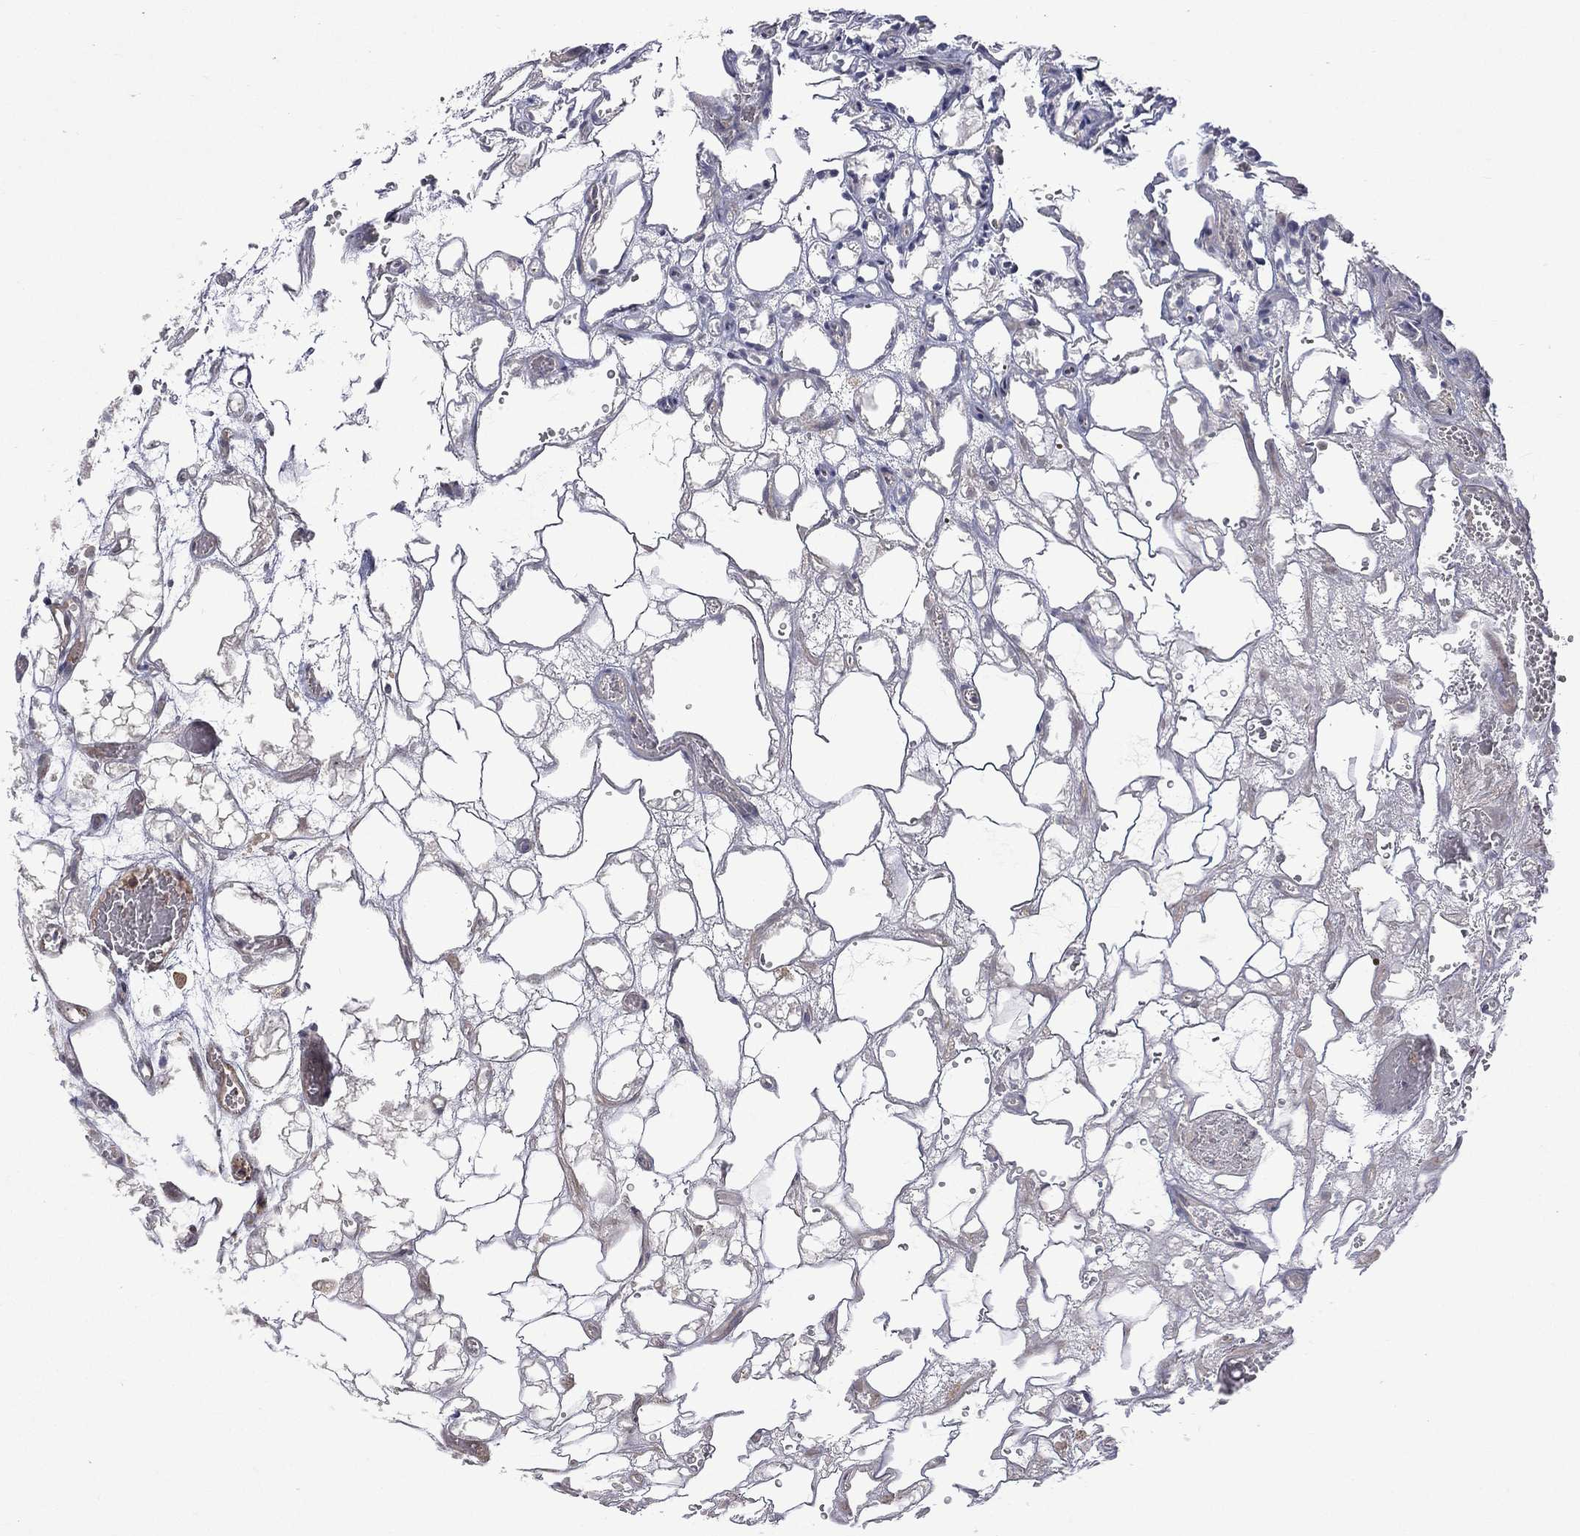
{"staining": {"intensity": "negative", "quantity": "none", "location": "none"}, "tissue": "renal cancer", "cell_type": "Tumor cells", "image_type": "cancer", "snomed": [{"axis": "morphology", "description": "Adenocarcinoma, NOS"}, {"axis": "topography", "description": "Kidney"}], "caption": "Photomicrograph shows no protein expression in tumor cells of renal cancer (adenocarcinoma) tissue.", "gene": "GIMAP6", "patient": {"sex": "female", "age": 69}}